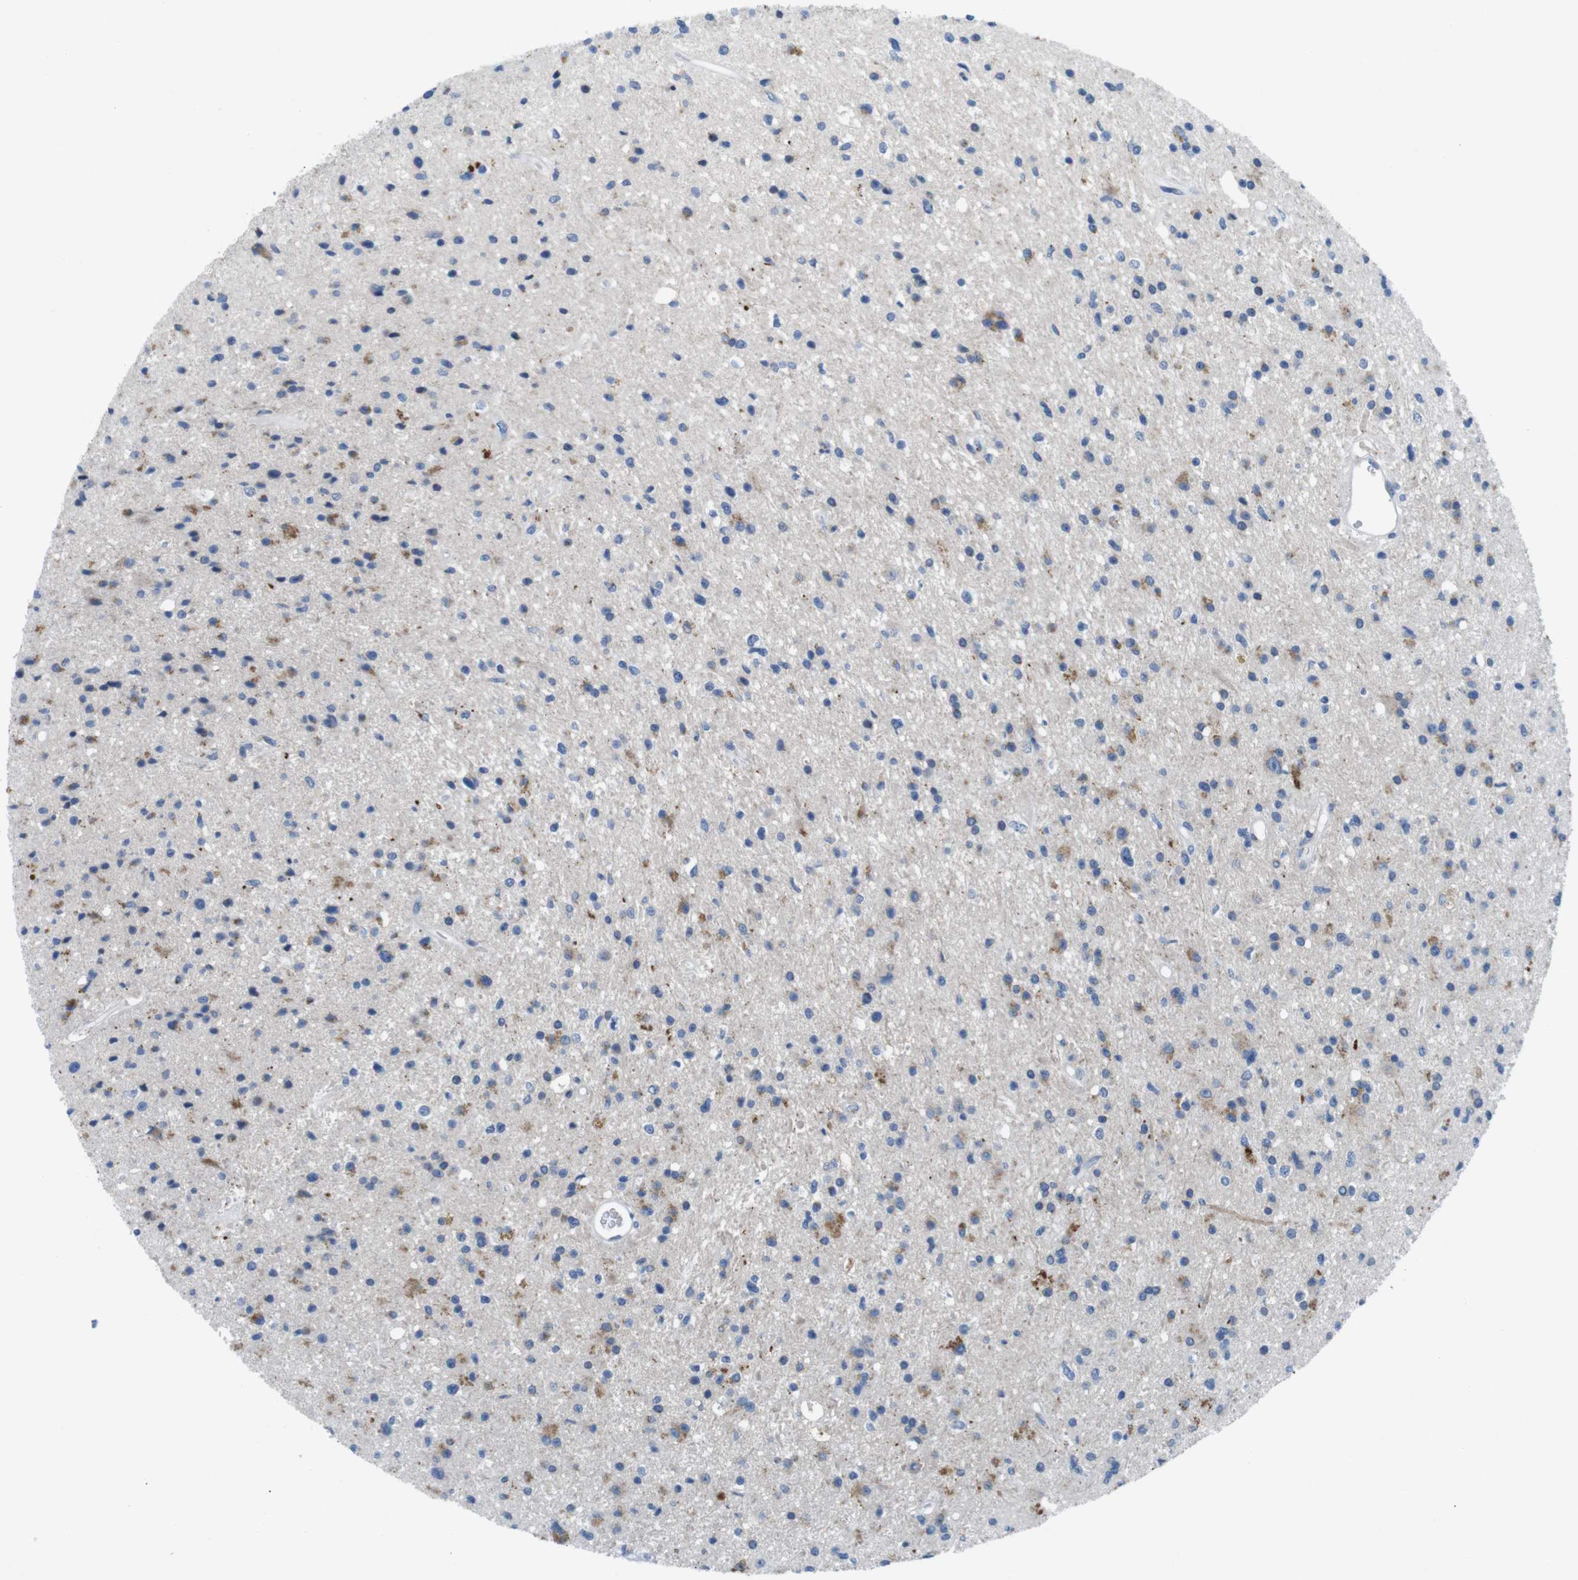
{"staining": {"intensity": "moderate", "quantity": "25%-75%", "location": "cytoplasmic/membranous"}, "tissue": "glioma", "cell_type": "Tumor cells", "image_type": "cancer", "snomed": [{"axis": "morphology", "description": "Glioma, malignant, High grade"}, {"axis": "topography", "description": "Brain"}], "caption": "Protein expression by immunohistochemistry exhibits moderate cytoplasmic/membranous positivity in about 25%-75% of tumor cells in glioma.", "gene": "GOLGA2", "patient": {"sex": "male", "age": 33}}